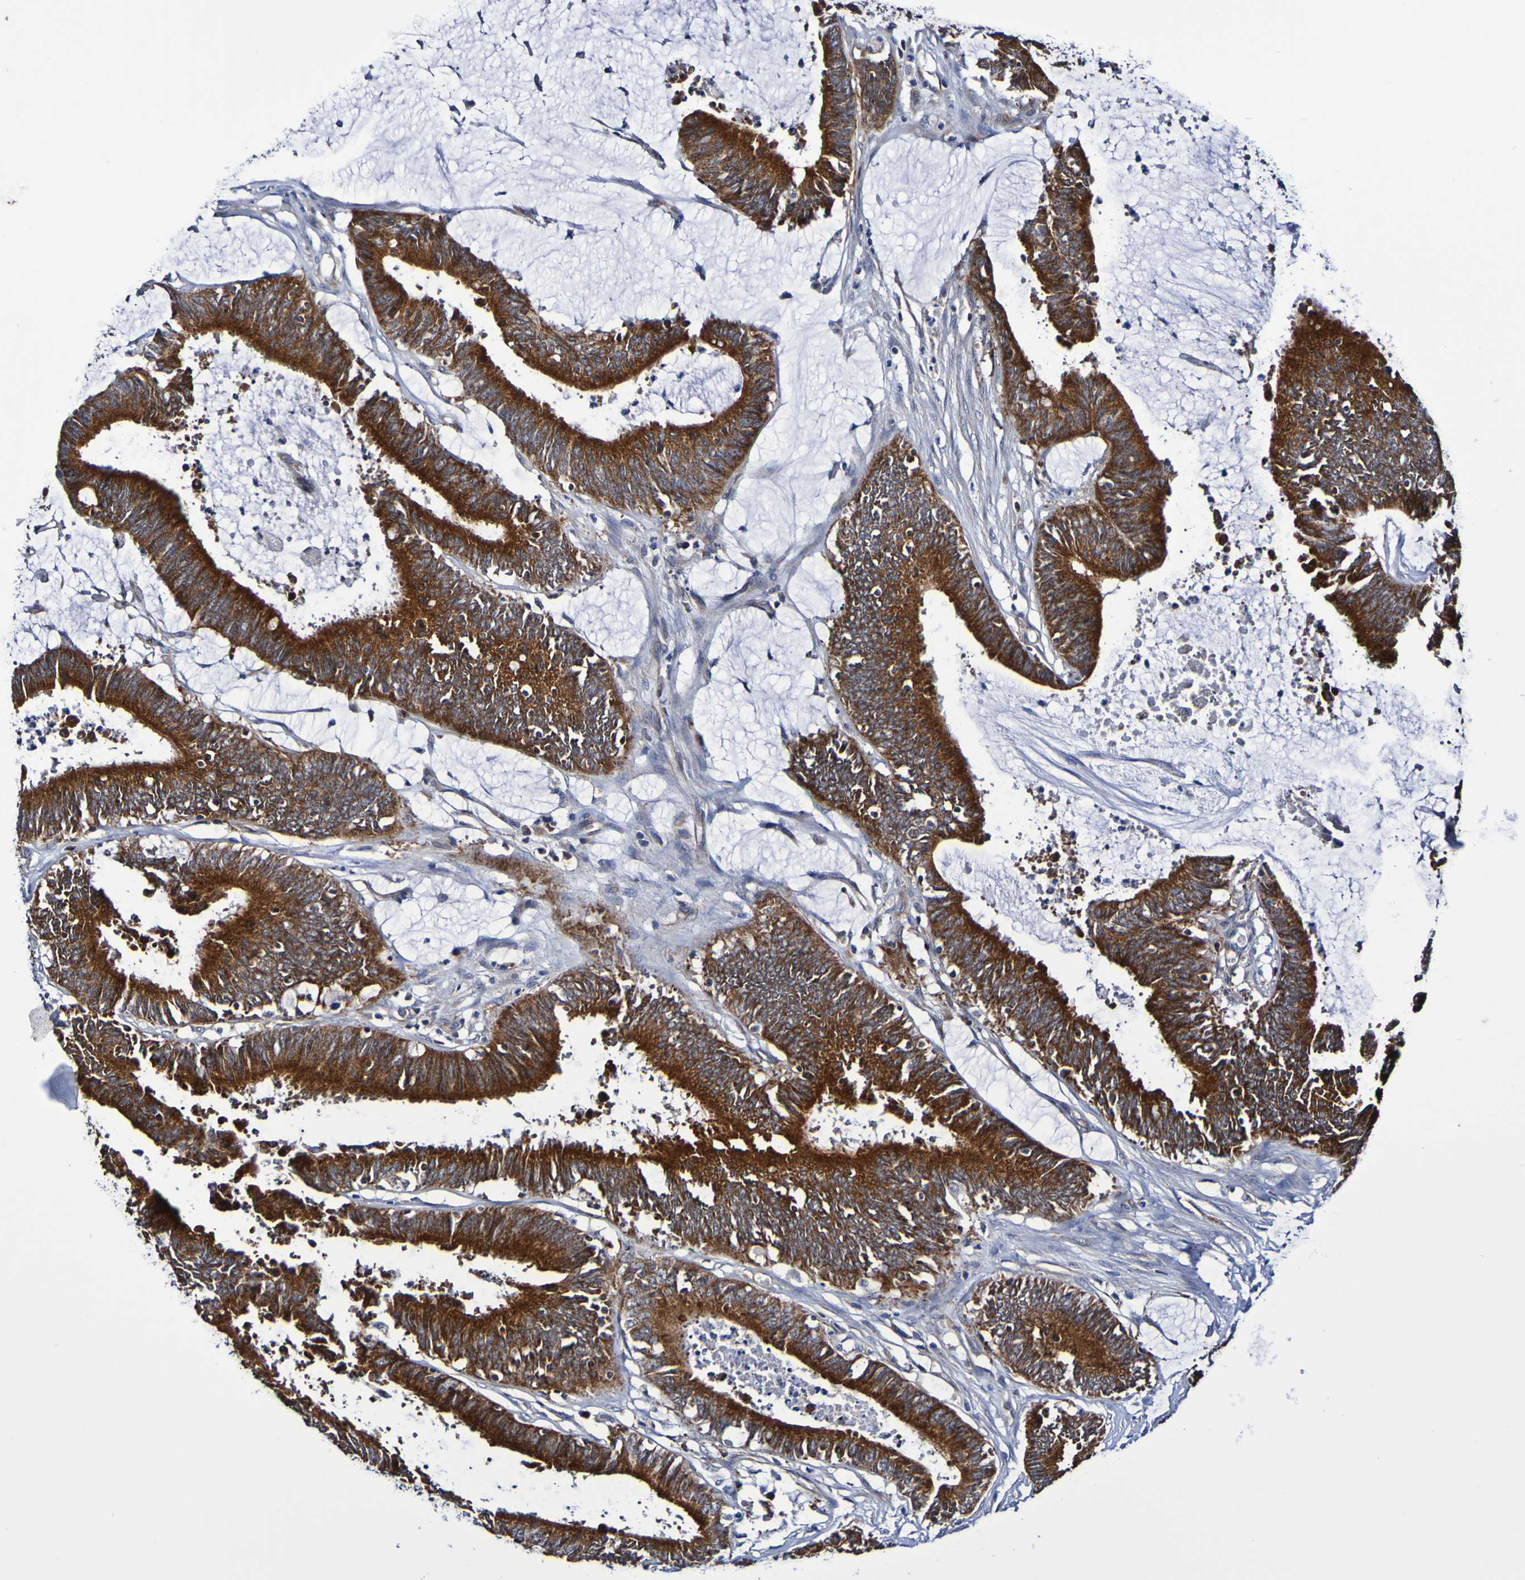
{"staining": {"intensity": "strong", "quantity": ">75%", "location": "cytoplasmic/membranous"}, "tissue": "colorectal cancer", "cell_type": "Tumor cells", "image_type": "cancer", "snomed": [{"axis": "morphology", "description": "Adenocarcinoma, NOS"}, {"axis": "topography", "description": "Rectum"}], "caption": "Adenocarcinoma (colorectal) stained with a brown dye demonstrates strong cytoplasmic/membranous positive staining in about >75% of tumor cells.", "gene": "GJB1", "patient": {"sex": "female", "age": 66}}